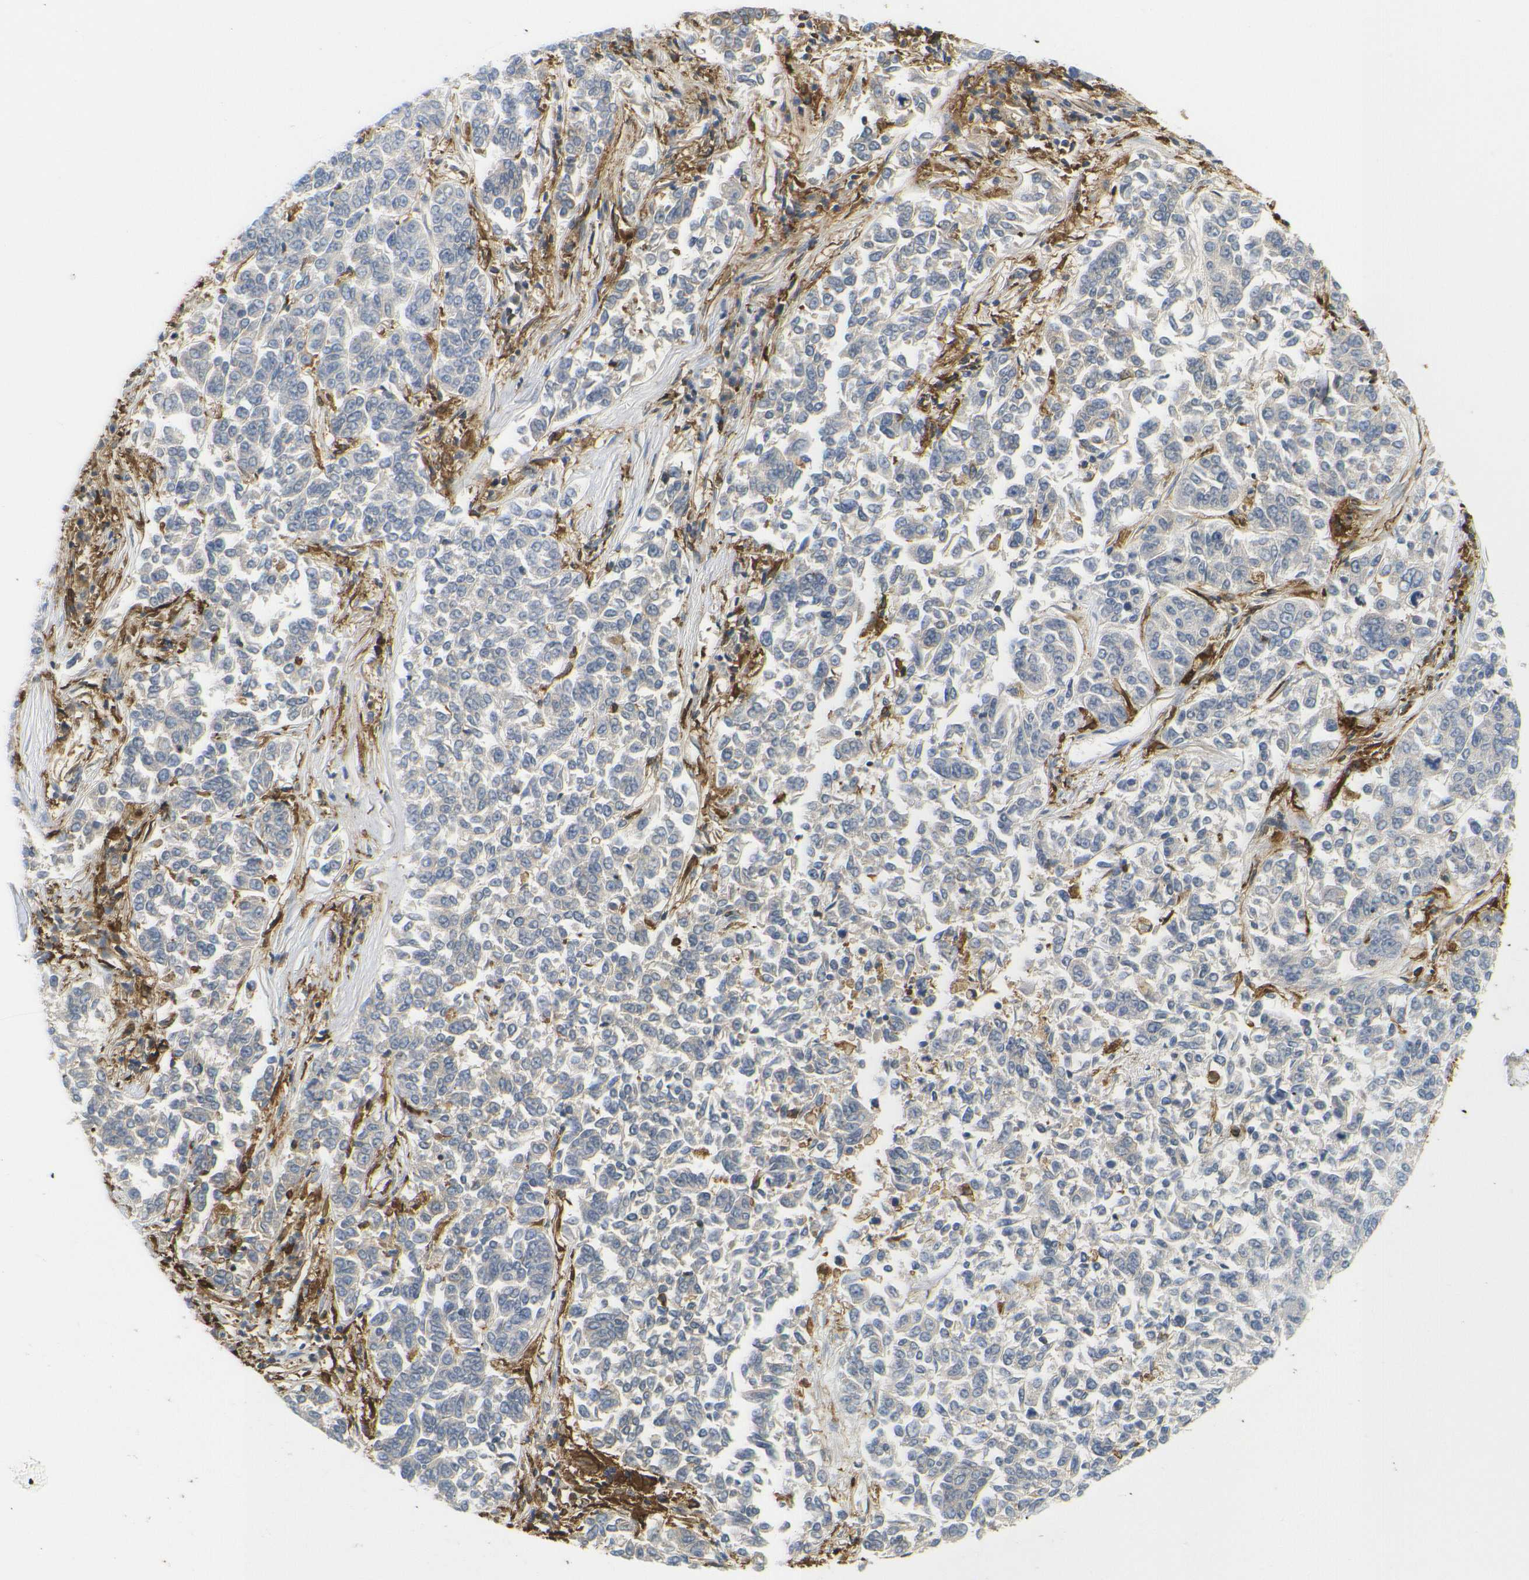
{"staining": {"intensity": "negative", "quantity": "none", "location": "none"}, "tissue": "lung cancer", "cell_type": "Tumor cells", "image_type": "cancer", "snomed": [{"axis": "morphology", "description": "Adenocarcinoma, NOS"}, {"axis": "topography", "description": "Lung"}], "caption": "IHC of human lung cancer (adenocarcinoma) shows no positivity in tumor cells. (DAB immunohistochemistry (IHC) with hematoxylin counter stain).", "gene": "HLA-DQB1", "patient": {"sex": "male", "age": 84}}